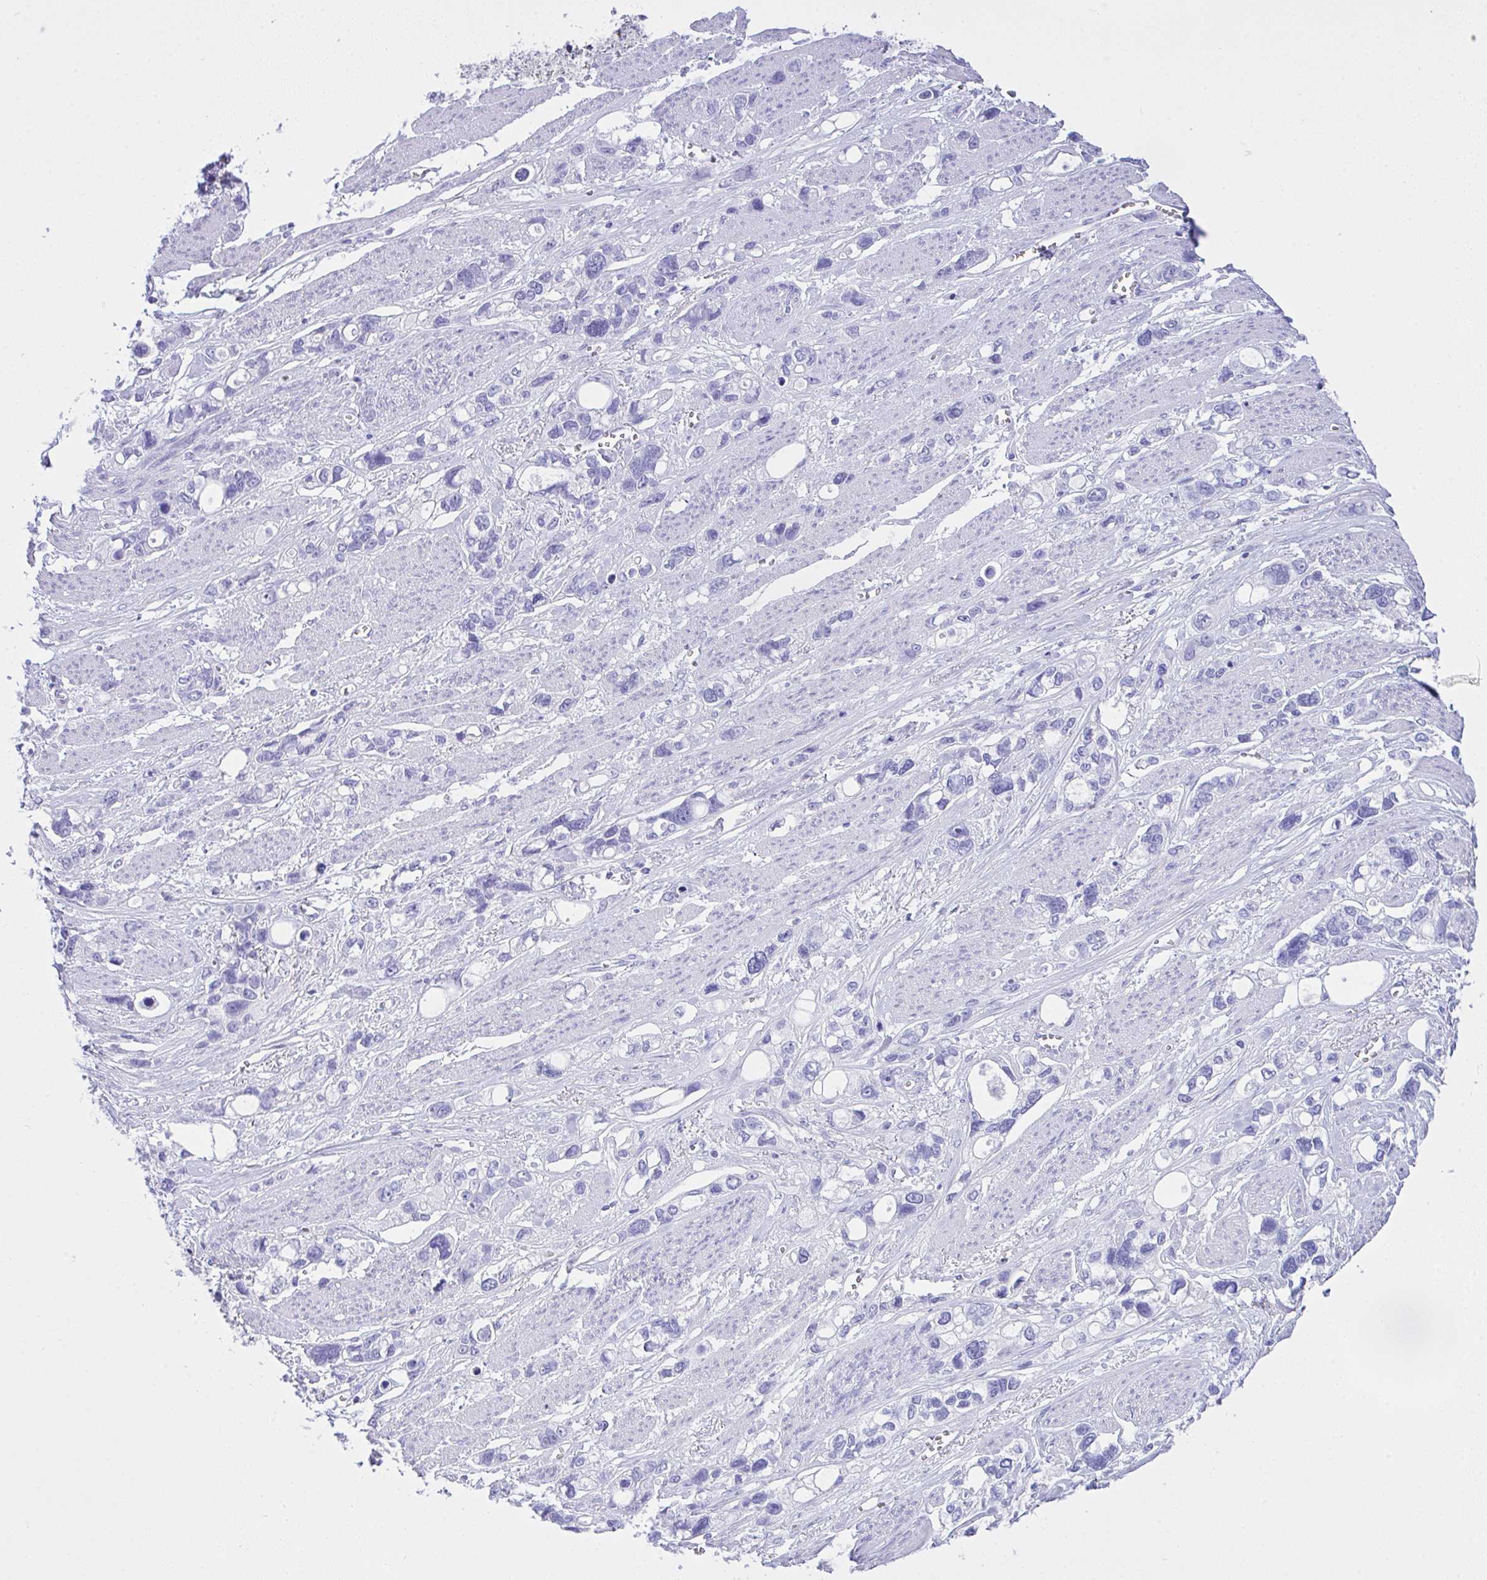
{"staining": {"intensity": "negative", "quantity": "none", "location": "none"}, "tissue": "stomach cancer", "cell_type": "Tumor cells", "image_type": "cancer", "snomed": [{"axis": "morphology", "description": "Adenocarcinoma, NOS"}, {"axis": "topography", "description": "Stomach, upper"}], "caption": "DAB immunohistochemical staining of human stomach cancer shows no significant staining in tumor cells.", "gene": "AKR1D1", "patient": {"sex": "female", "age": 81}}